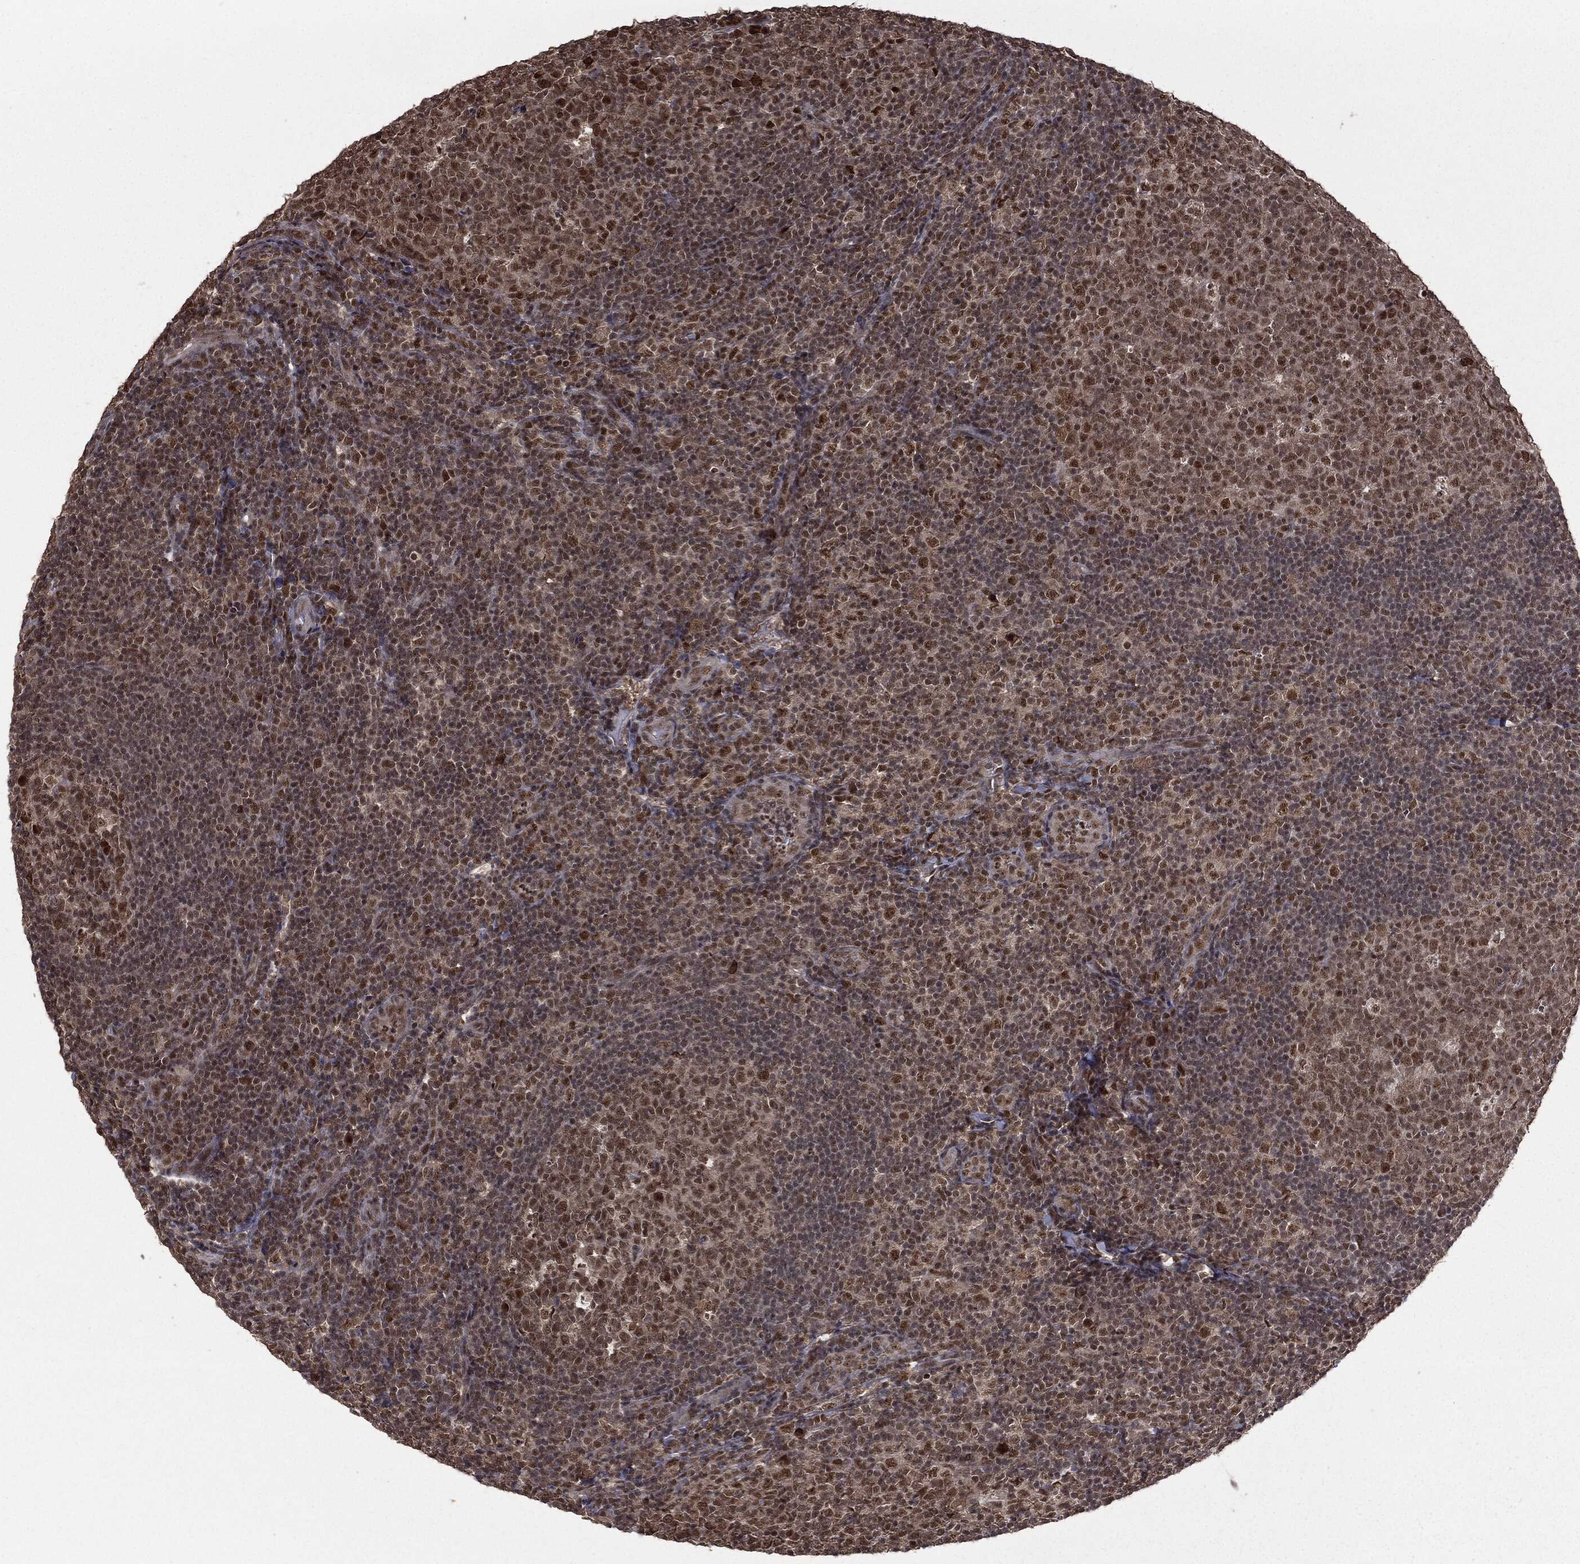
{"staining": {"intensity": "moderate", "quantity": ">75%", "location": "cytoplasmic/membranous,nuclear"}, "tissue": "tonsil", "cell_type": "Germinal center cells", "image_type": "normal", "snomed": [{"axis": "morphology", "description": "Normal tissue, NOS"}, {"axis": "topography", "description": "Tonsil"}], "caption": "Immunohistochemical staining of benign tonsil shows medium levels of moderate cytoplasmic/membranous,nuclear expression in approximately >75% of germinal center cells.", "gene": "JMJD6", "patient": {"sex": "female", "age": 5}}